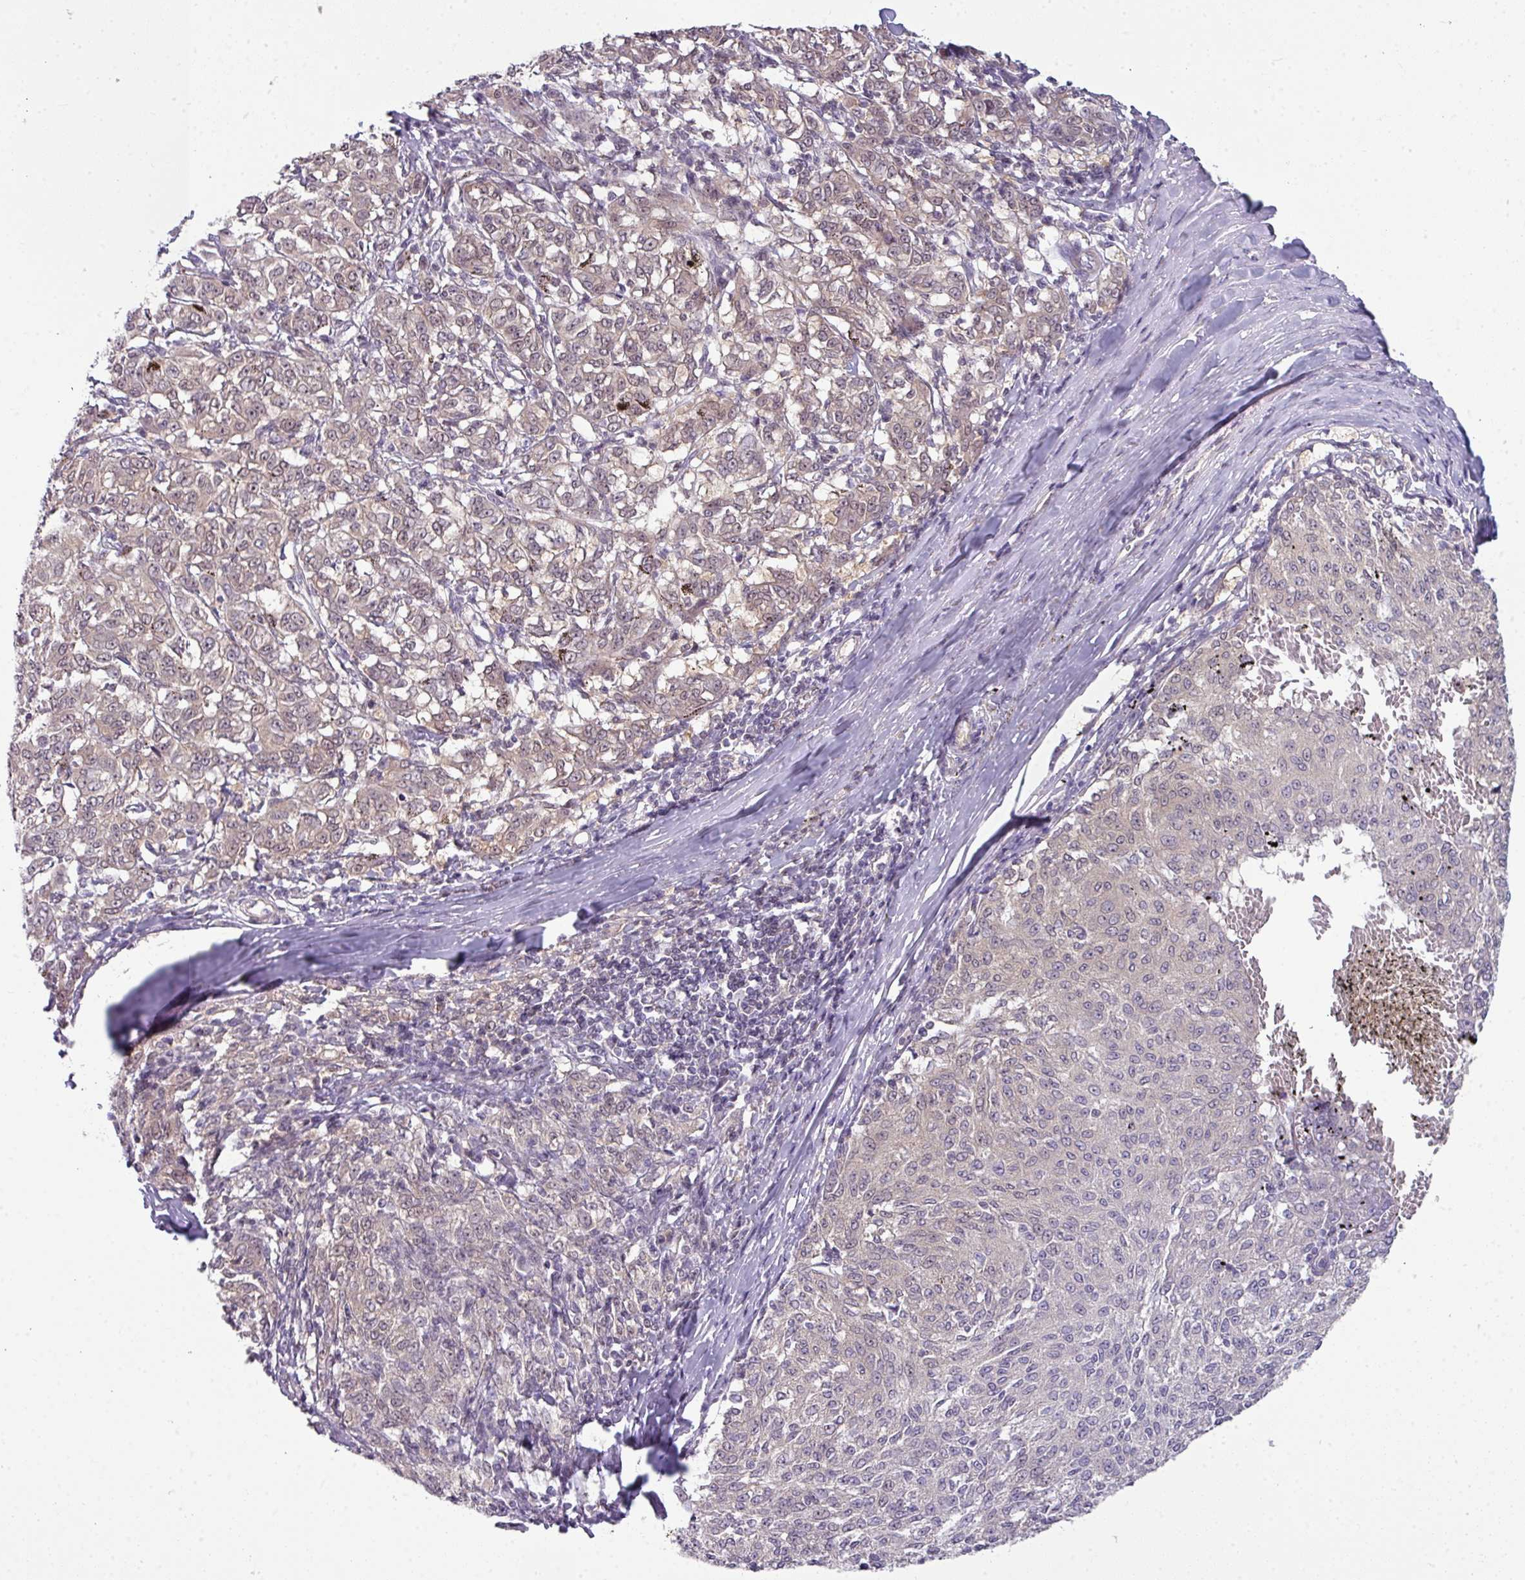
{"staining": {"intensity": "weak", "quantity": "25%-75%", "location": "nuclear"}, "tissue": "melanoma", "cell_type": "Tumor cells", "image_type": "cancer", "snomed": [{"axis": "morphology", "description": "Malignant melanoma, NOS"}, {"axis": "topography", "description": "Skin"}], "caption": "Melanoma stained with immunohistochemistry (IHC) exhibits weak nuclear staining in approximately 25%-75% of tumor cells. (DAB IHC, brown staining for protein, blue staining for nuclei).", "gene": "STAT5A", "patient": {"sex": "female", "age": 72}}